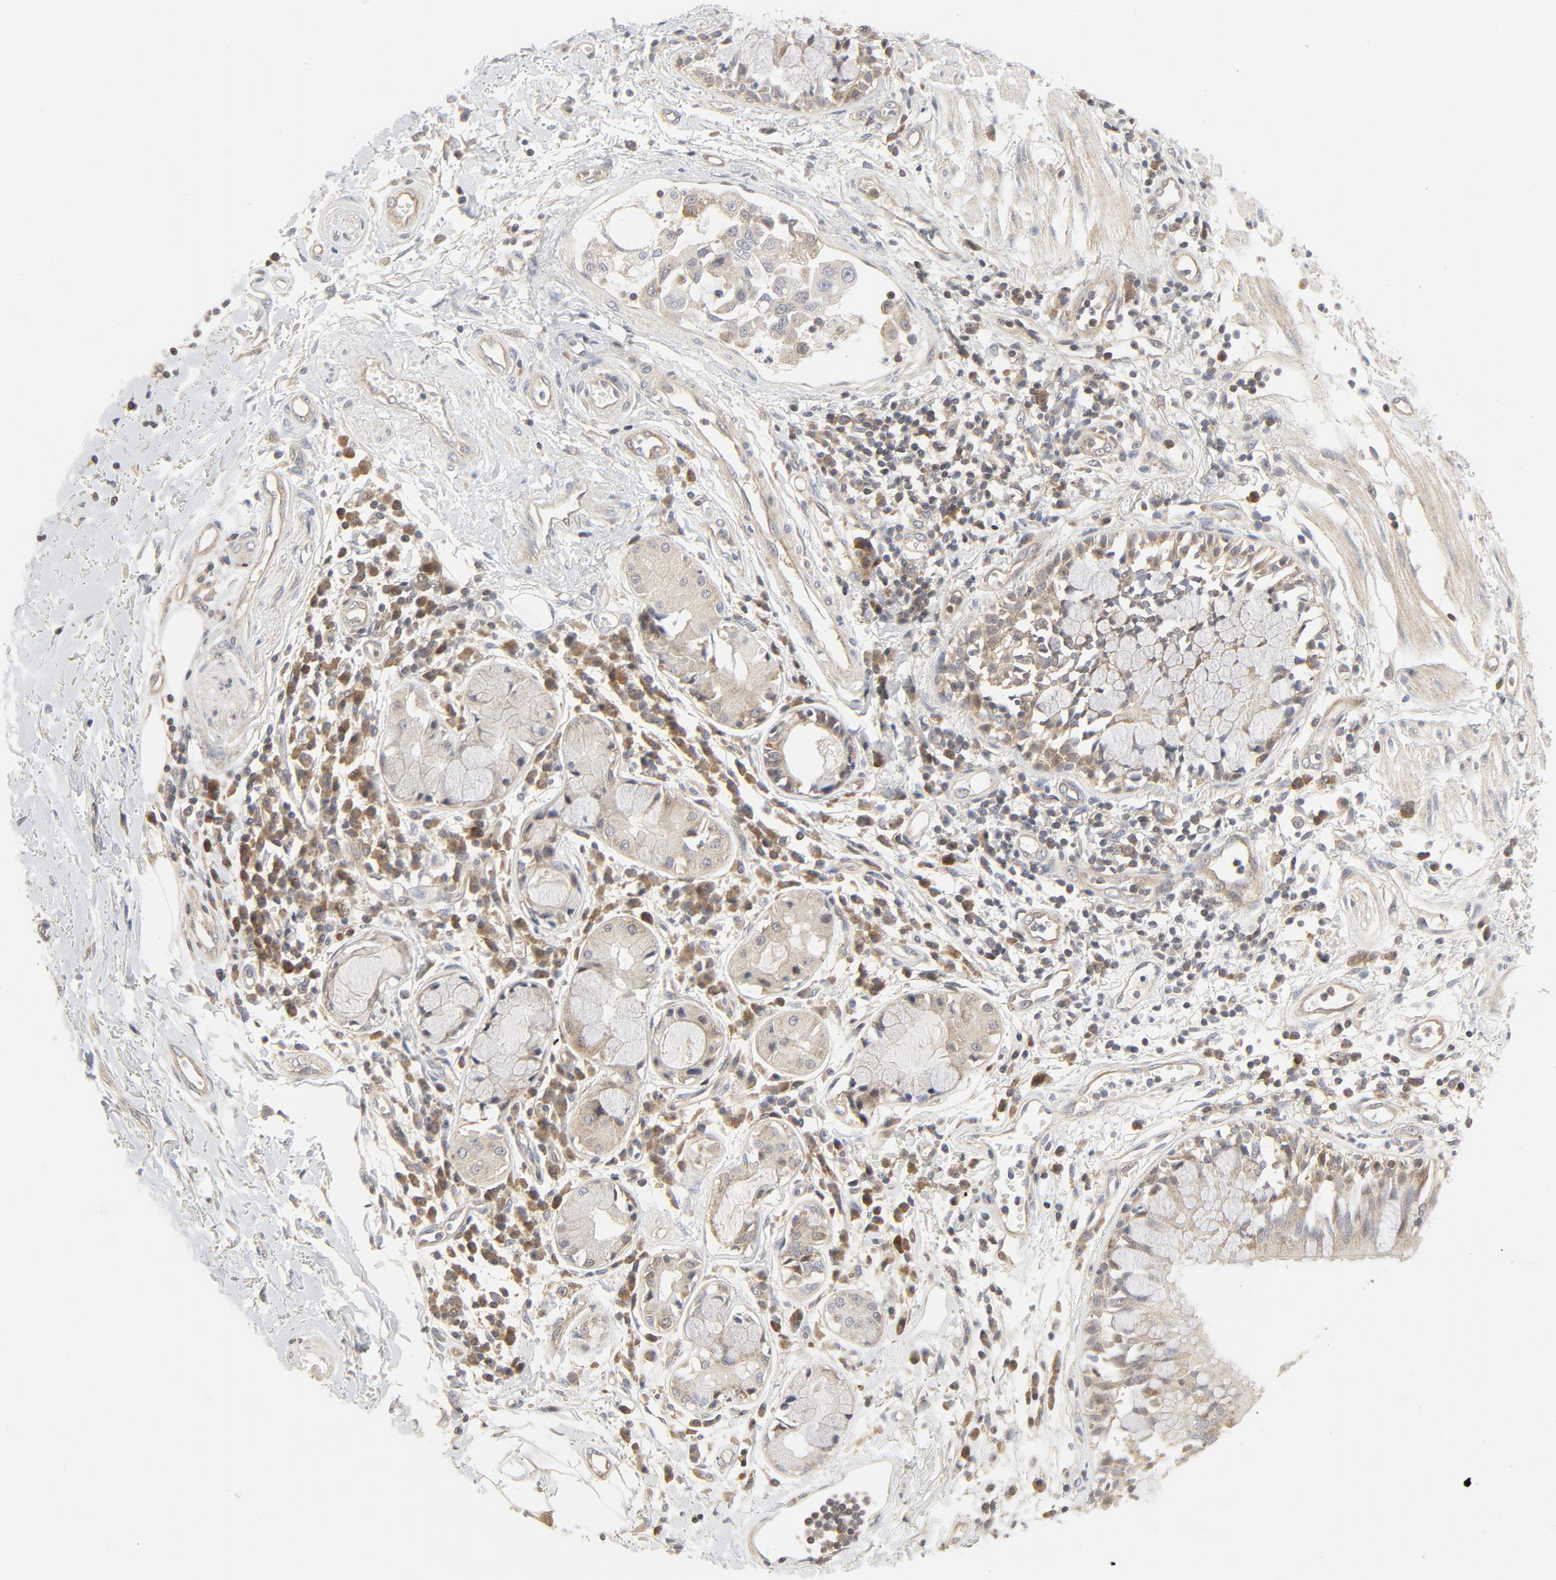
{"staining": {"intensity": "weak", "quantity": ">75%", "location": "cytoplasmic/membranous"}, "tissue": "adipose tissue", "cell_type": "Adipocytes", "image_type": "normal", "snomed": [{"axis": "morphology", "description": "Normal tissue, NOS"}, {"axis": "morphology", "description": "Adenocarcinoma, NOS"}, {"axis": "topography", "description": "Cartilage tissue"}, {"axis": "topography", "description": "Bronchus"}, {"axis": "topography", "description": "Lung"}], "caption": "Human adipose tissue stained with a brown dye displays weak cytoplasmic/membranous positive positivity in approximately >75% of adipocytes.", "gene": "MAP2K7", "patient": {"sex": "female", "age": 67}}